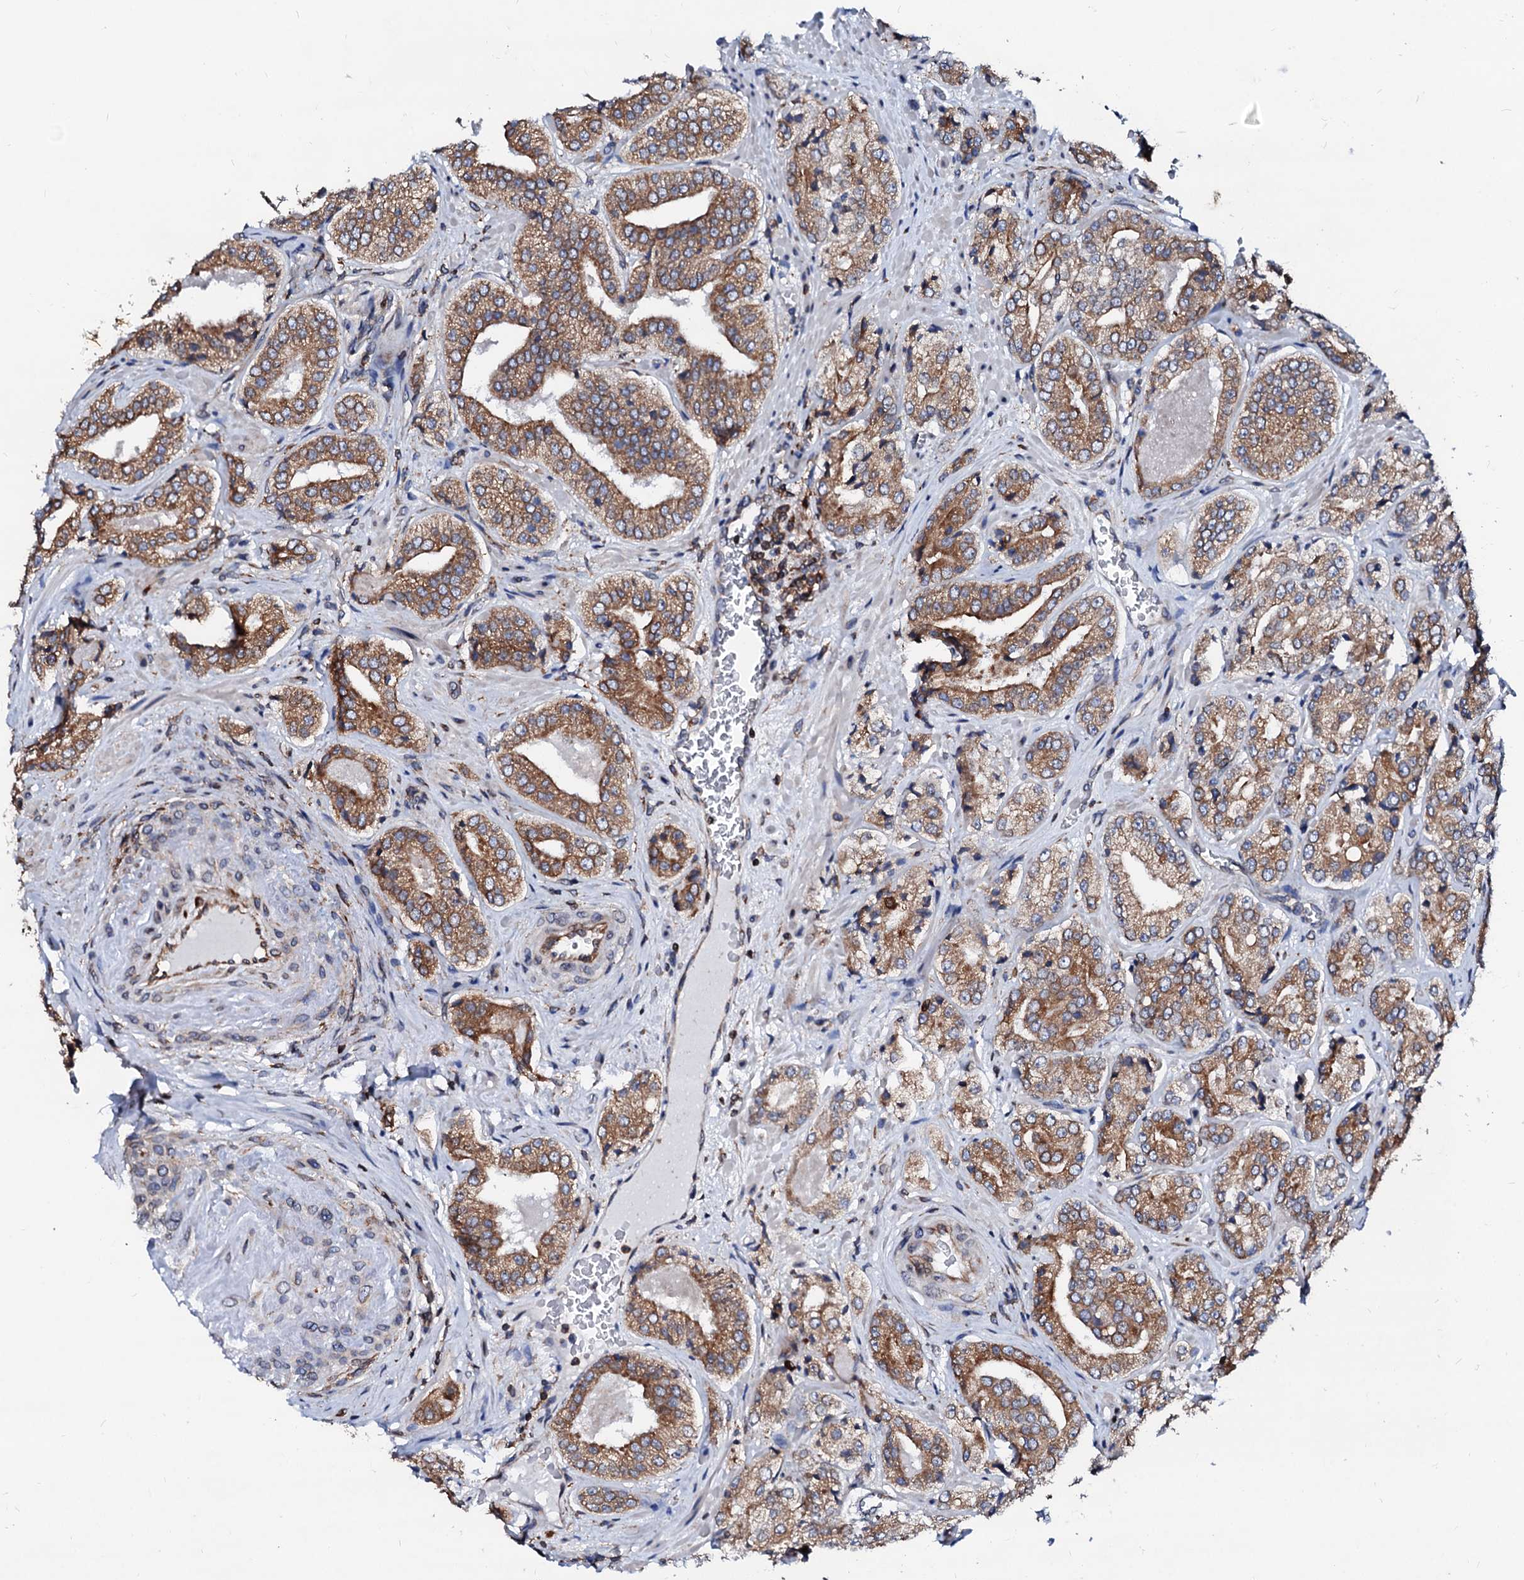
{"staining": {"intensity": "moderate", "quantity": ">75%", "location": "cytoplasmic/membranous"}, "tissue": "prostate cancer", "cell_type": "Tumor cells", "image_type": "cancer", "snomed": [{"axis": "morphology", "description": "Adenocarcinoma, High grade"}, {"axis": "topography", "description": "Prostate"}], "caption": "High-grade adenocarcinoma (prostate) was stained to show a protein in brown. There is medium levels of moderate cytoplasmic/membranous expression in approximately >75% of tumor cells. Immunohistochemistry (ihc) stains the protein of interest in brown and the nuclei are stained blue.", "gene": "DERL1", "patient": {"sex": "male", "age": 71}}